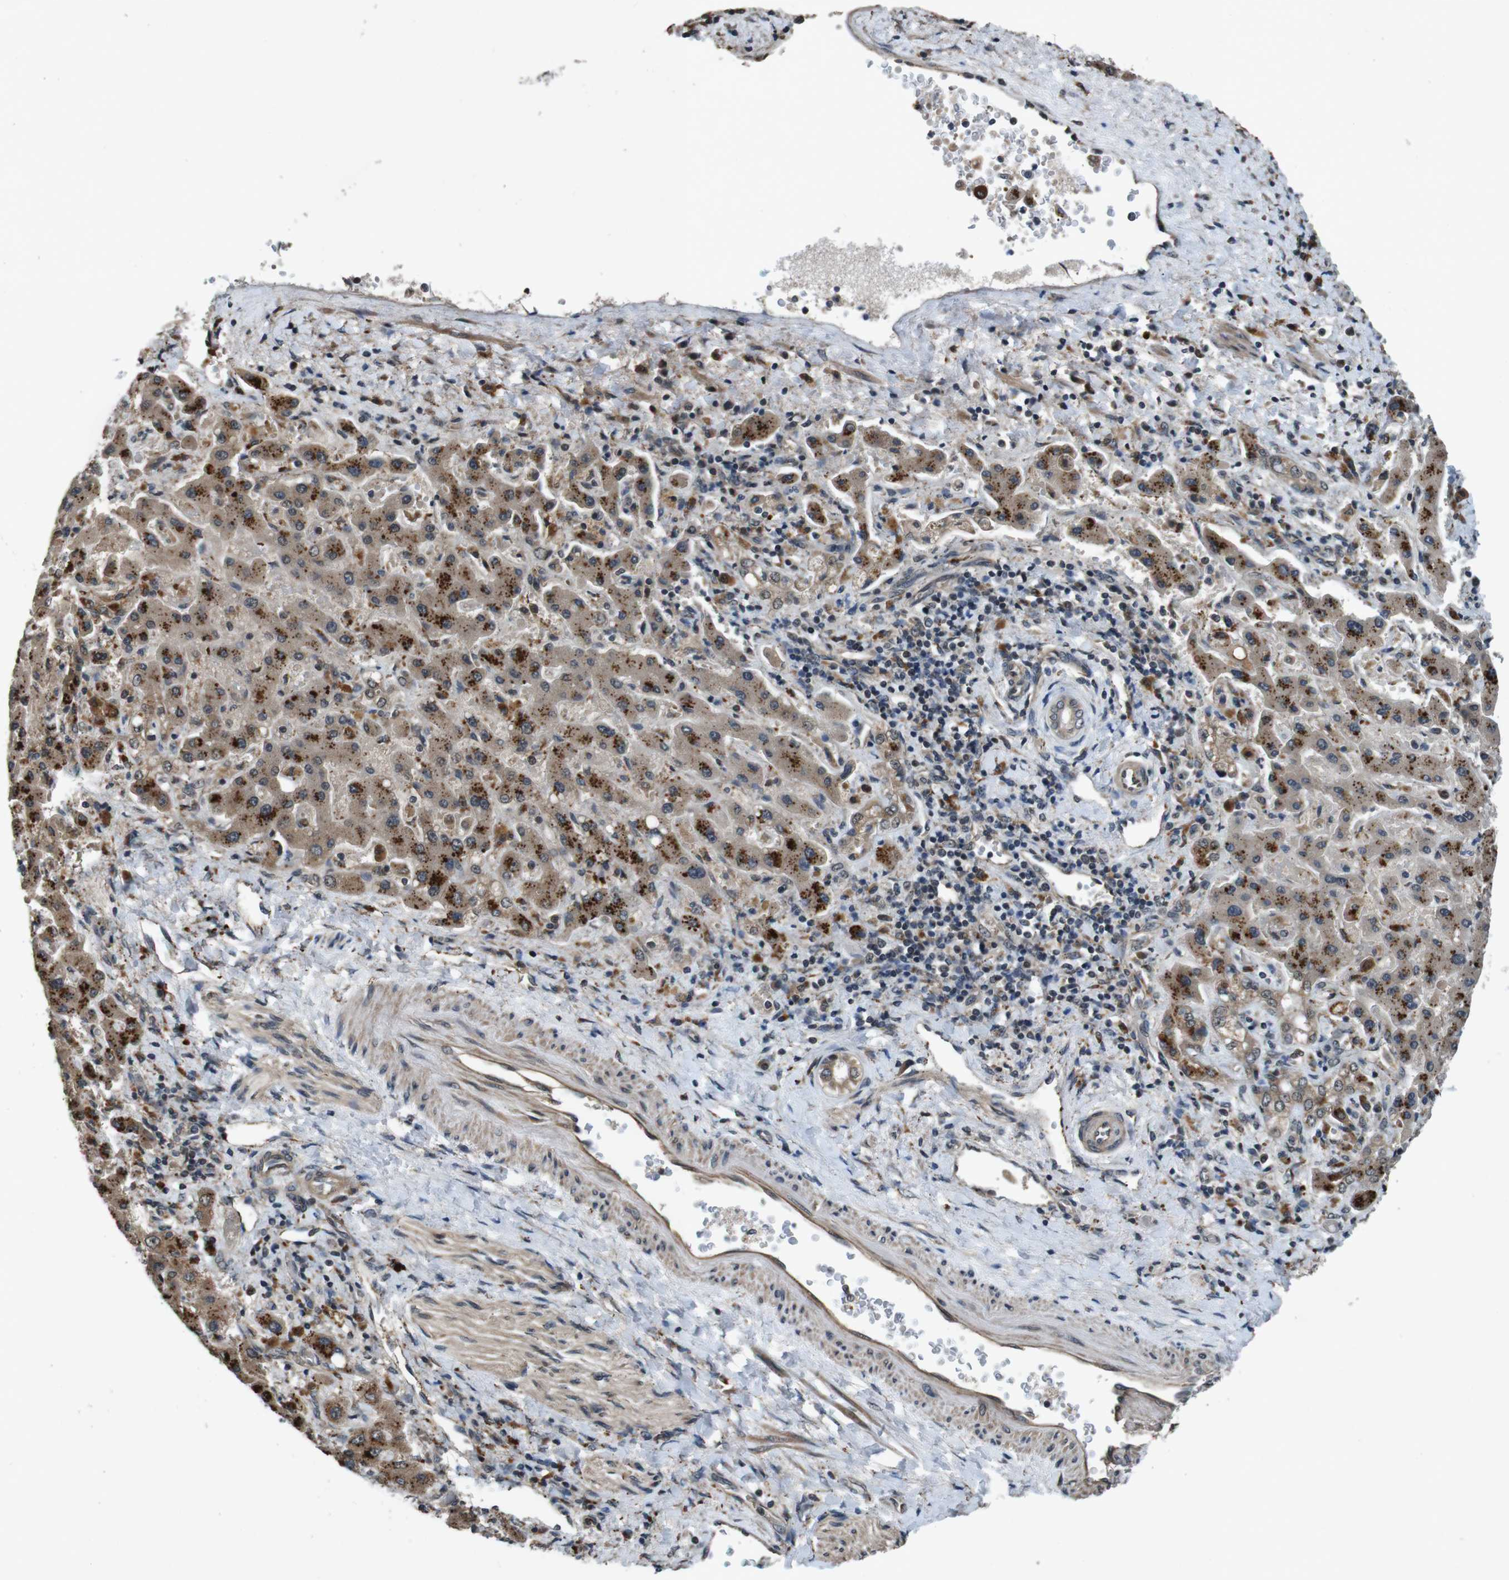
{"staining": {"intensity": "strong", "quantity": ">75%", "location": "cytoplasmic/membranous"}, "tissue": "liver cancer", "cell_type": "Tumor cells", "image_type": "cancer", "snomed": [{"axis": "morphology", "description": "Cholangiocarcinoma"}, {"axis": "topography", "description": "Liver"}], "caption": "A brown stain shows strong cytoplasmic/membranous staining of a protein in liver cancer tumor cells. Immunohistochemistry stains the protein in brown and the nuclei are stained blue.", "gene": "SOCS1", "patient": {"sex": "male", "age": 50}}